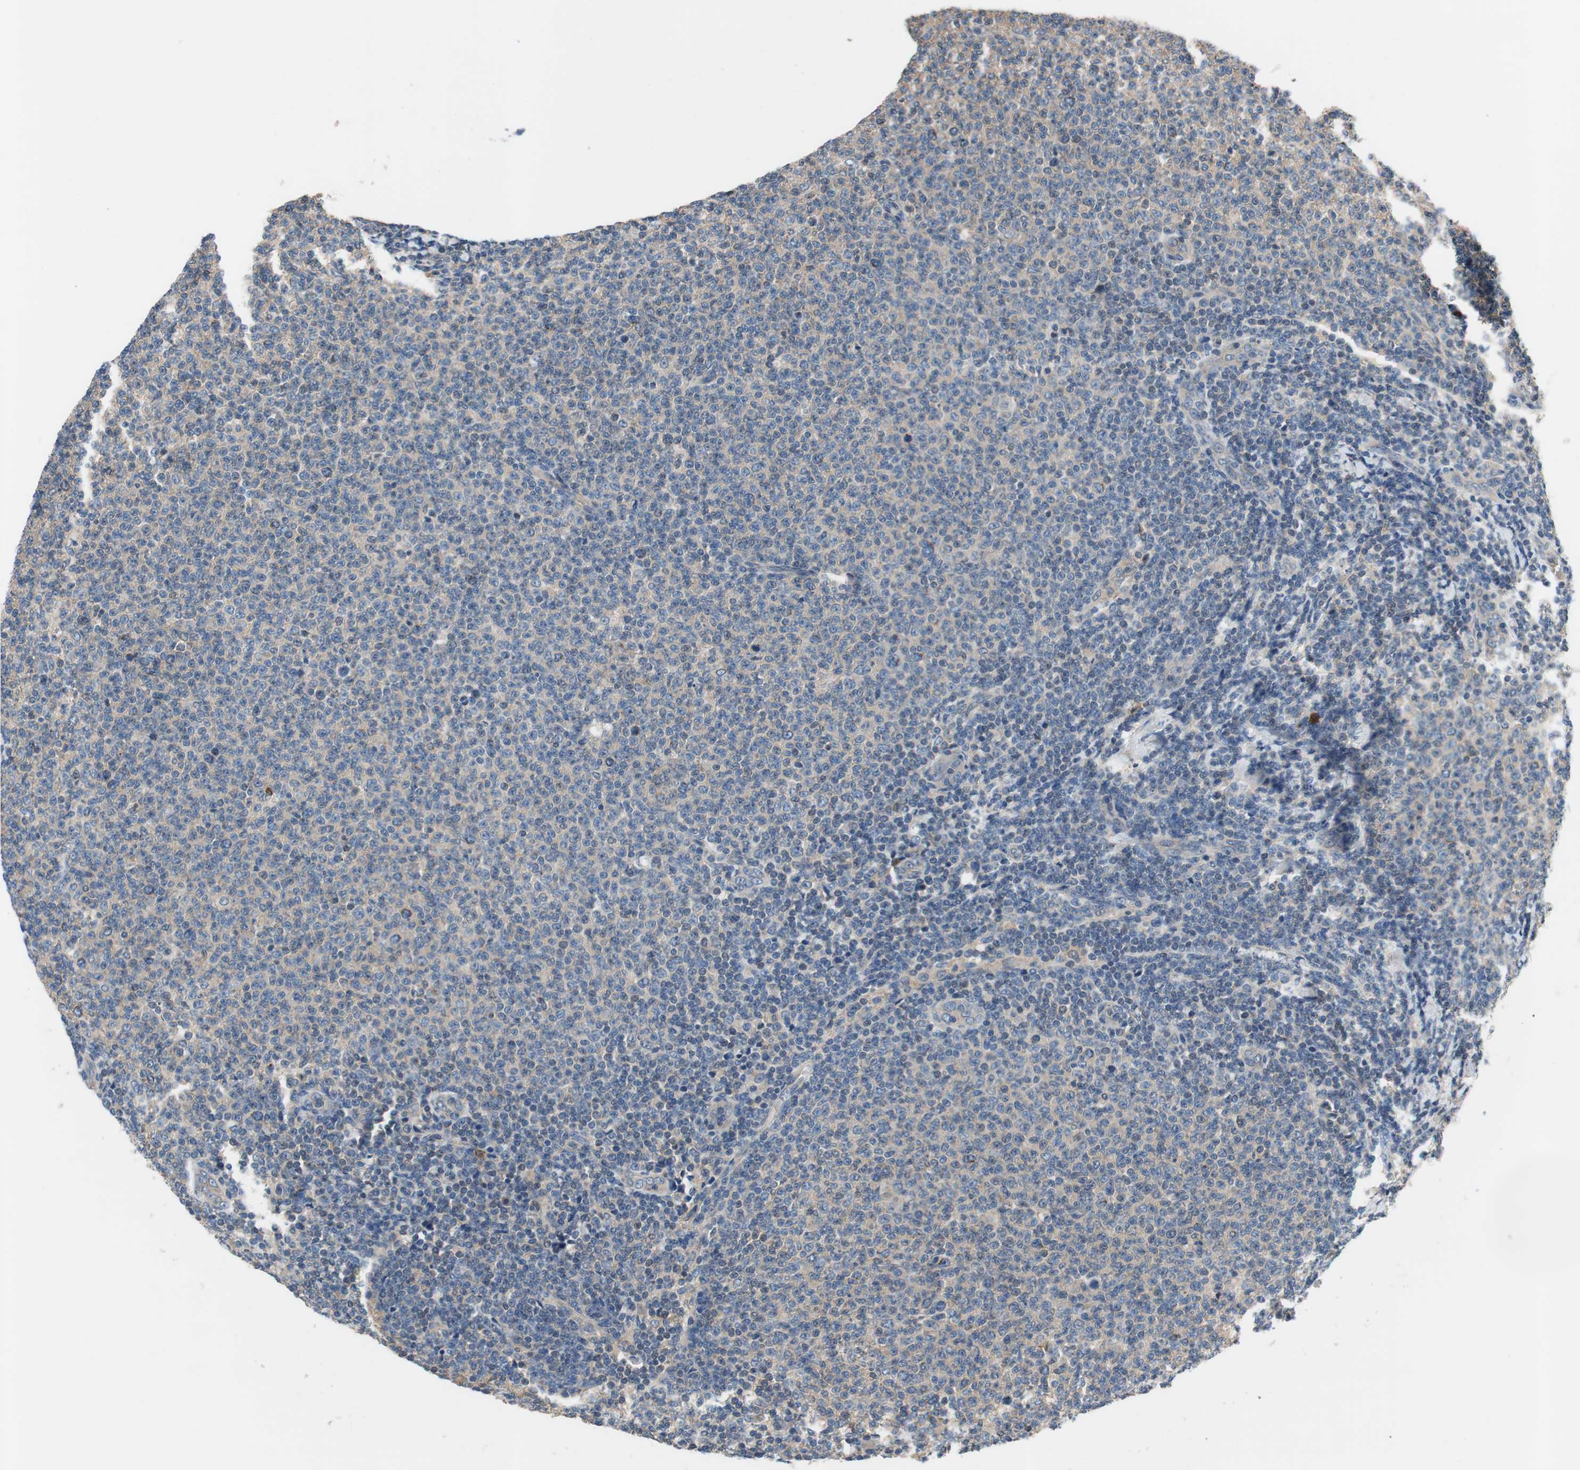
{"staining": {"intensity": "negative", "quantity": "none", "location": "none"}, "tissue": "lymphoma", "cell_type": "Tumor cells", "image_type": "cancer", "snomed": [{"axis": "morphology", "description": "Malignant lymphoma, non-Hodgkin's type, Low grade"}, {"axis": "topography", "description": "Lymph node"}], "caption": "Immunohistochemistry (IHC) of human lymphoma reveals no positivity in tumor cells.", "gene": "CALML3", "patient": {"sex": "male", "age": 66}}